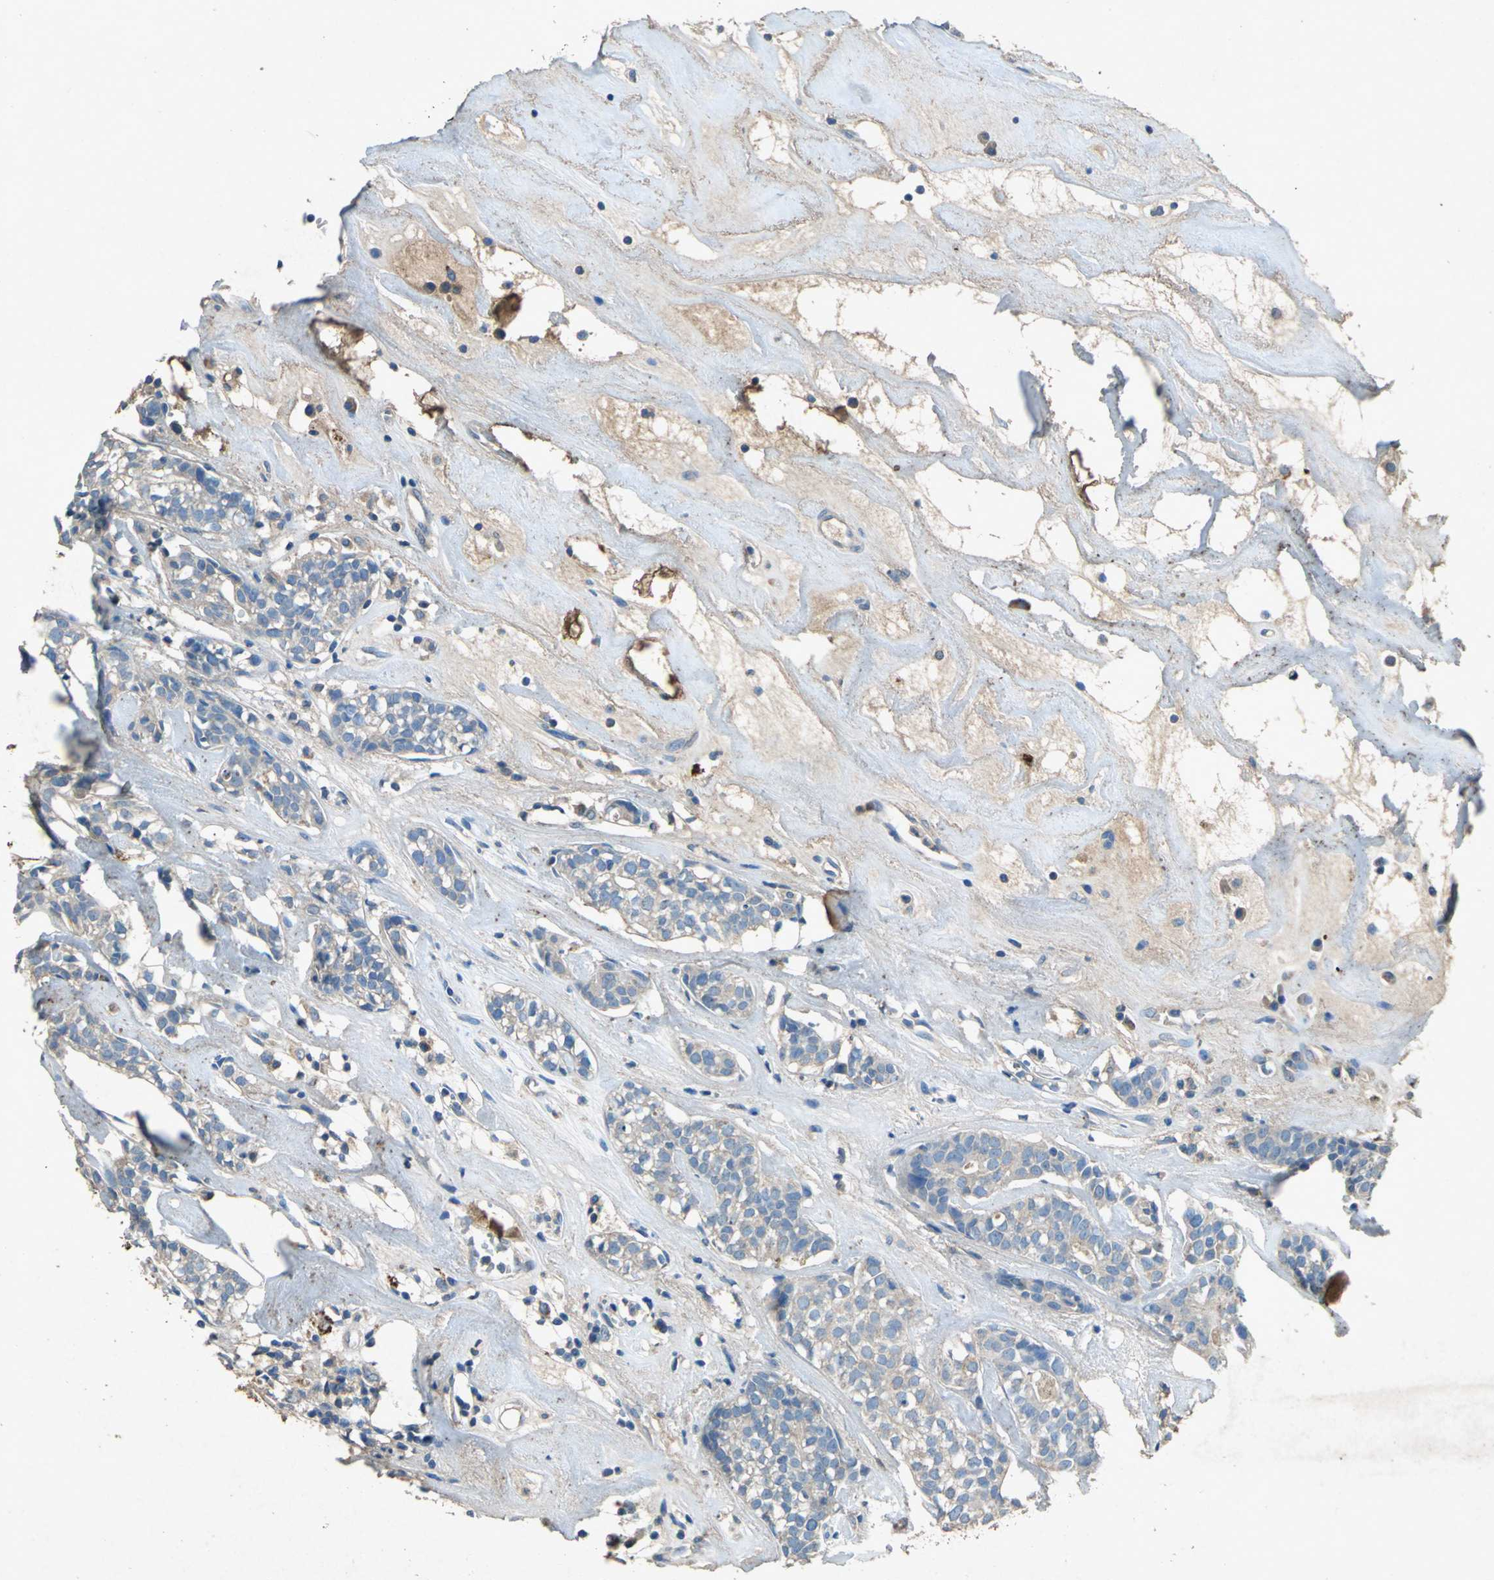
{"staining": {"intensity": "weak", "quantity": "25%-75%", "location": "cytoplasmic/membranous"}, "tissue": "head and neck cancer", "cell_type": "Tumor cells", "image_type": "cancer", "snomed": [{"axis": "morphology", "description": "Adenocarcinoma, NOS"}, {"axis": "topography", "description": "Salivary gland"}, {"axis": "topography", "description": "Head-Neck"}], "caption": "Brown immunohistochemical staining in head and neck cancer displays weak cytoplasmic/membranous positivity in approximately 25%-75% of tumor cells.", "gene": "ADAMTS5", "patient": {"sex": "female", "age": 65}}